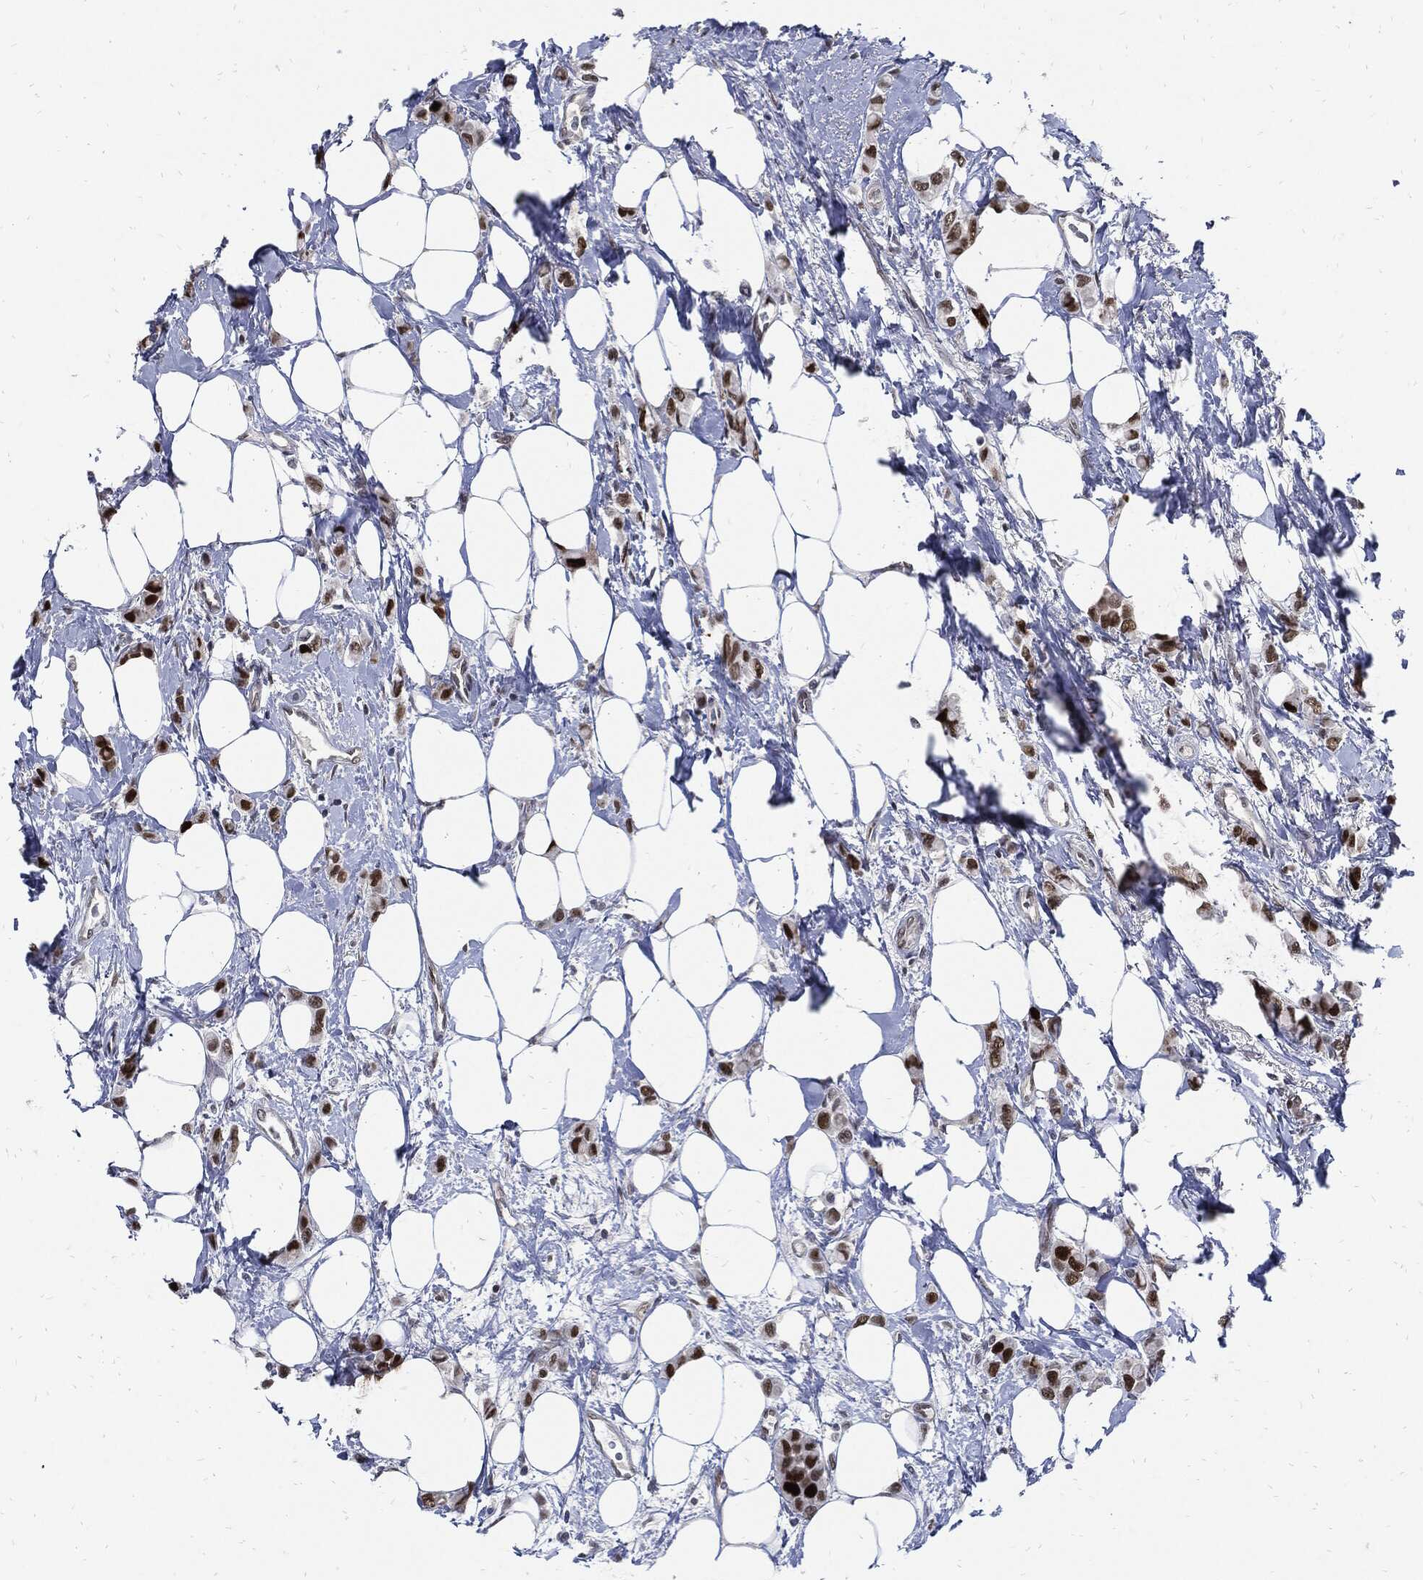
{"staining": {"intensity": "strong", "quantity": ">75%", "location": "nuclear"}, "tissue": "breast cancer", "cell_type": "Tumor cells", "image_type": "cancer", "snomed": [{"axis": "morphology", "description": "Lobular carcinoma"}, {"axis": "topography", "description": "Breast"}], "caption": "Breast cancer (lobular carcinoma) stained with a protein marker reveals strong staining in tumor cells.", "gene": "NBN", "patient": {"sex": "female", "age": 66}}